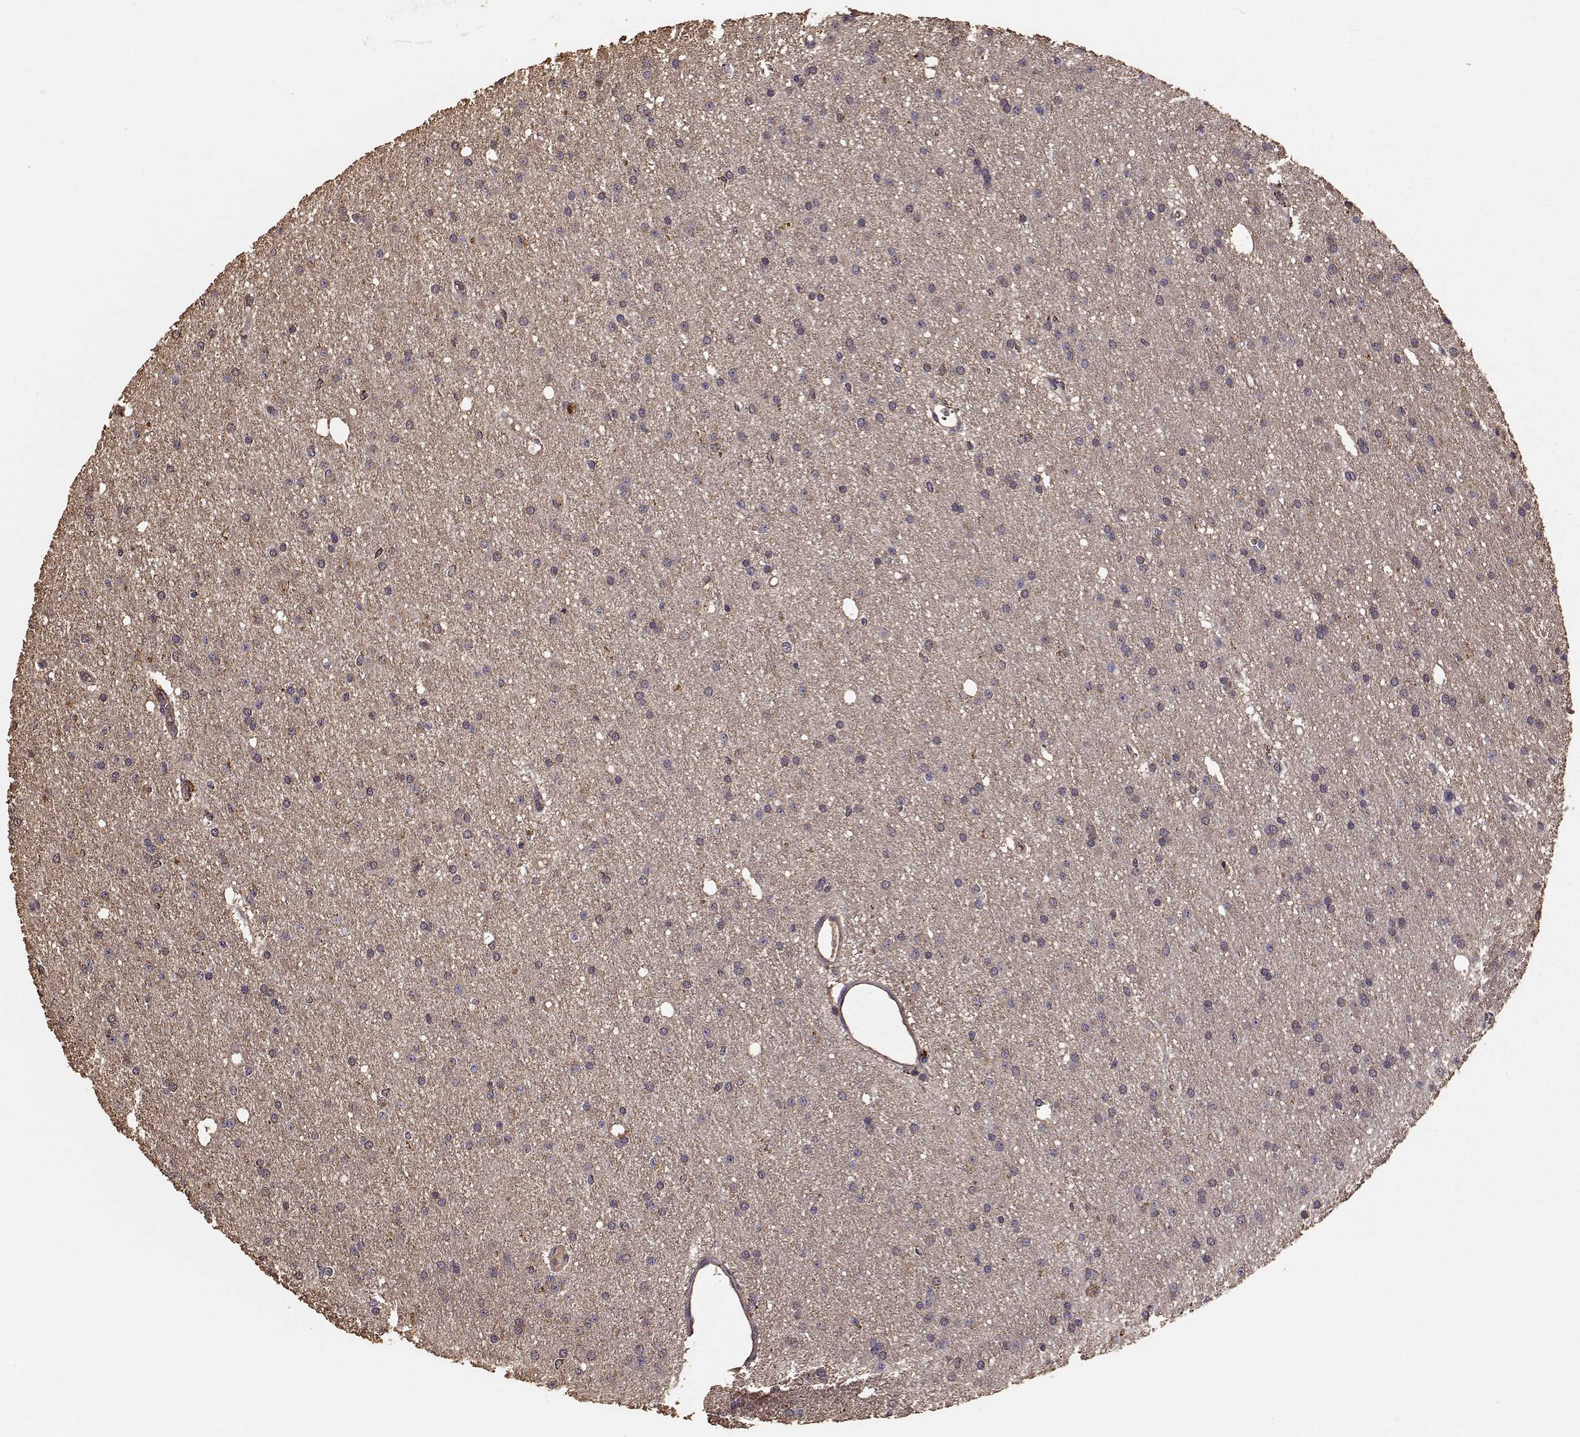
{"staining": {"intensity": "negative", "quantity": "none", "location": "none"}, "tissue": "glioma", "cell_type": "Tumor cells", "image_type": "cancer", "snomed": [{"axis": "morphology", "description": "Glioma, malignant, Low grade"}, {"axis": "topography", "description": "Brain"}], "caption": "Tumor cells are negative for brown protein staining in glioma.", "gene": "PTGES2", "patient": {"sex": "male", "age": 27}}